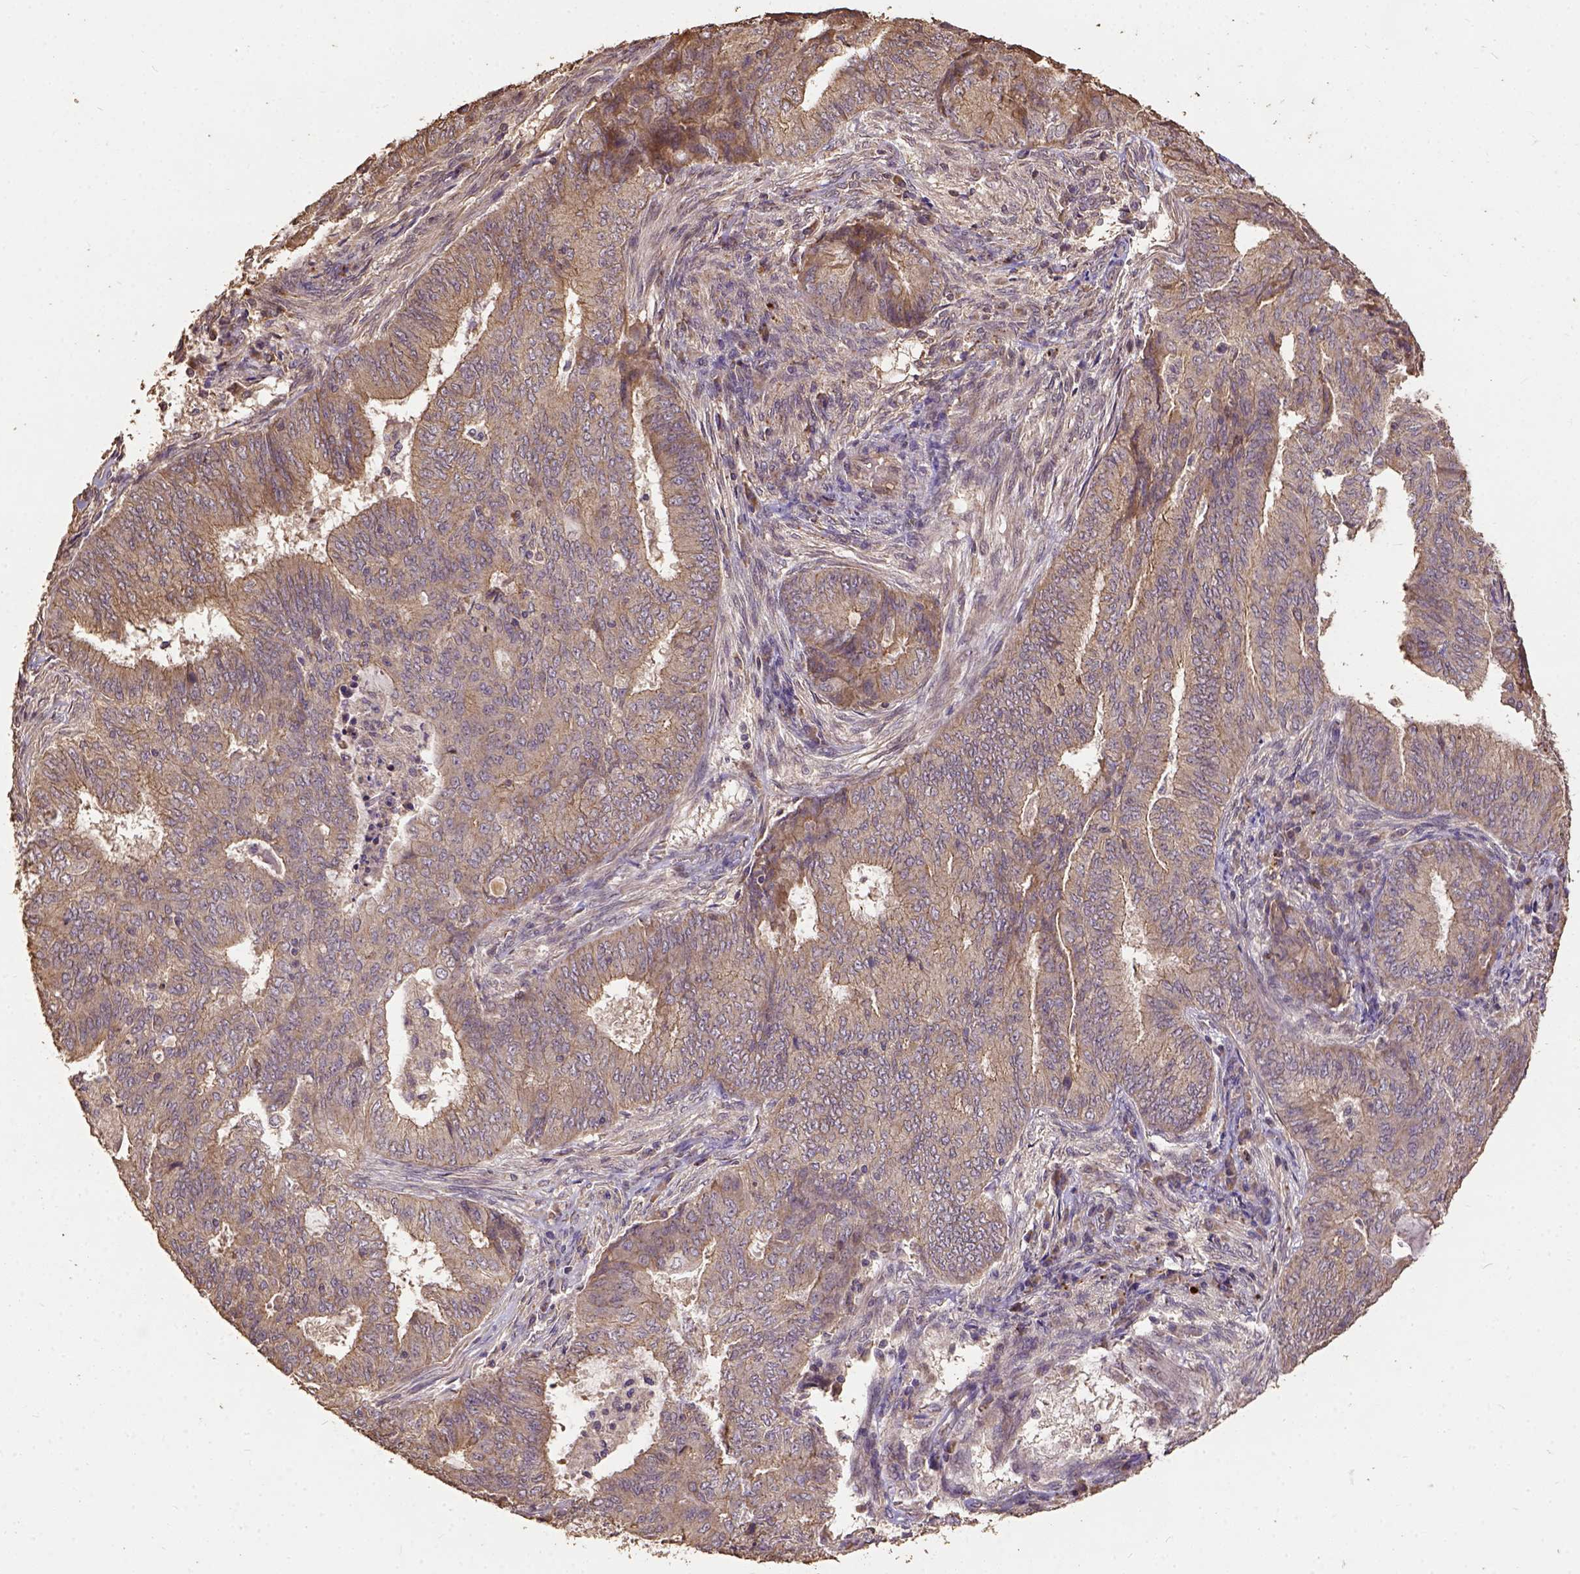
{"staining": {"intensity": "moderate", "quantity": "25%-75%", "location": "cytoplasmic/membranous"}, "tissue": "endometrial cancer", "cell_type": "Tumor cells", "image_type": "cancer", "snomed": [{"axis": "morphology", "description": "Adenocarcinoma, NOS"}, {"axis": "topography", "description": "Endometrium"}], "caption": "Moderate cytoplasmic/membranous expression is appreciated in approximately 25%-75% of tumor cells in endometrial cancer (adenocarcinoma).", "gene": "ATP1B3", "patient": {"sex": "female", "age": 62}}